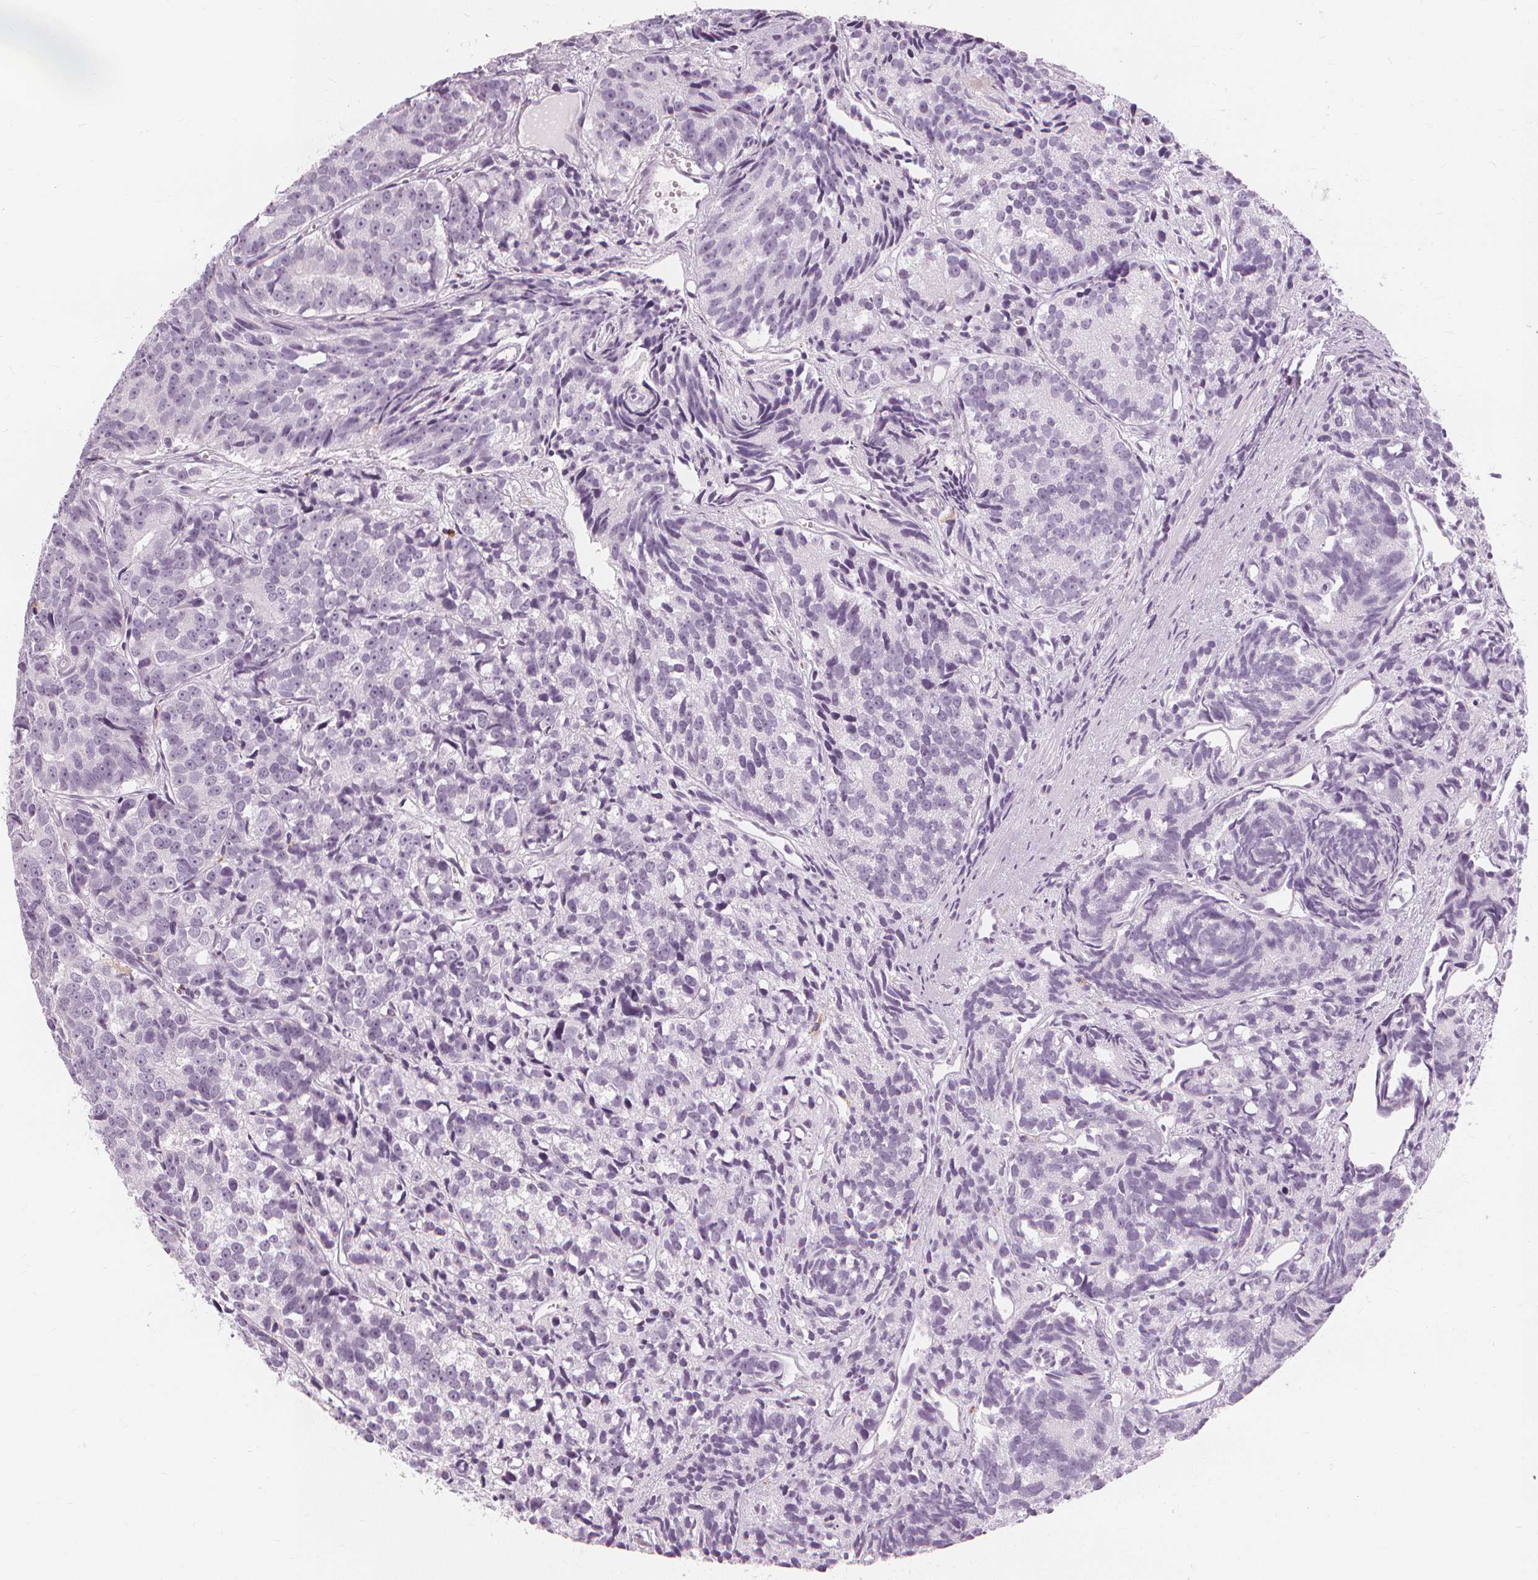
{"staining": {"intensity": "negative", "quantity": "none", "location": "none"}, "tissue": "prostate cancer", "cell_type": "Tumor cells", "image_type": "cancer", "snomed": [{"axis": "morphology", "description": "Adenocarcinoma, High grade"}, {"axis": "topography", "description": "Prostate"}], "caption": "Immunohistochemistry (IHC) photomicrograph of neoplastic tissue: prostate cancer (high-grade adenocarcinoma) stained with DAB (3,3'-diaminobenzidine) reveals no significant protein positivity in tumor cells.", "gene": "TFF1", "patient": {"sex": "male", "age": 77}}